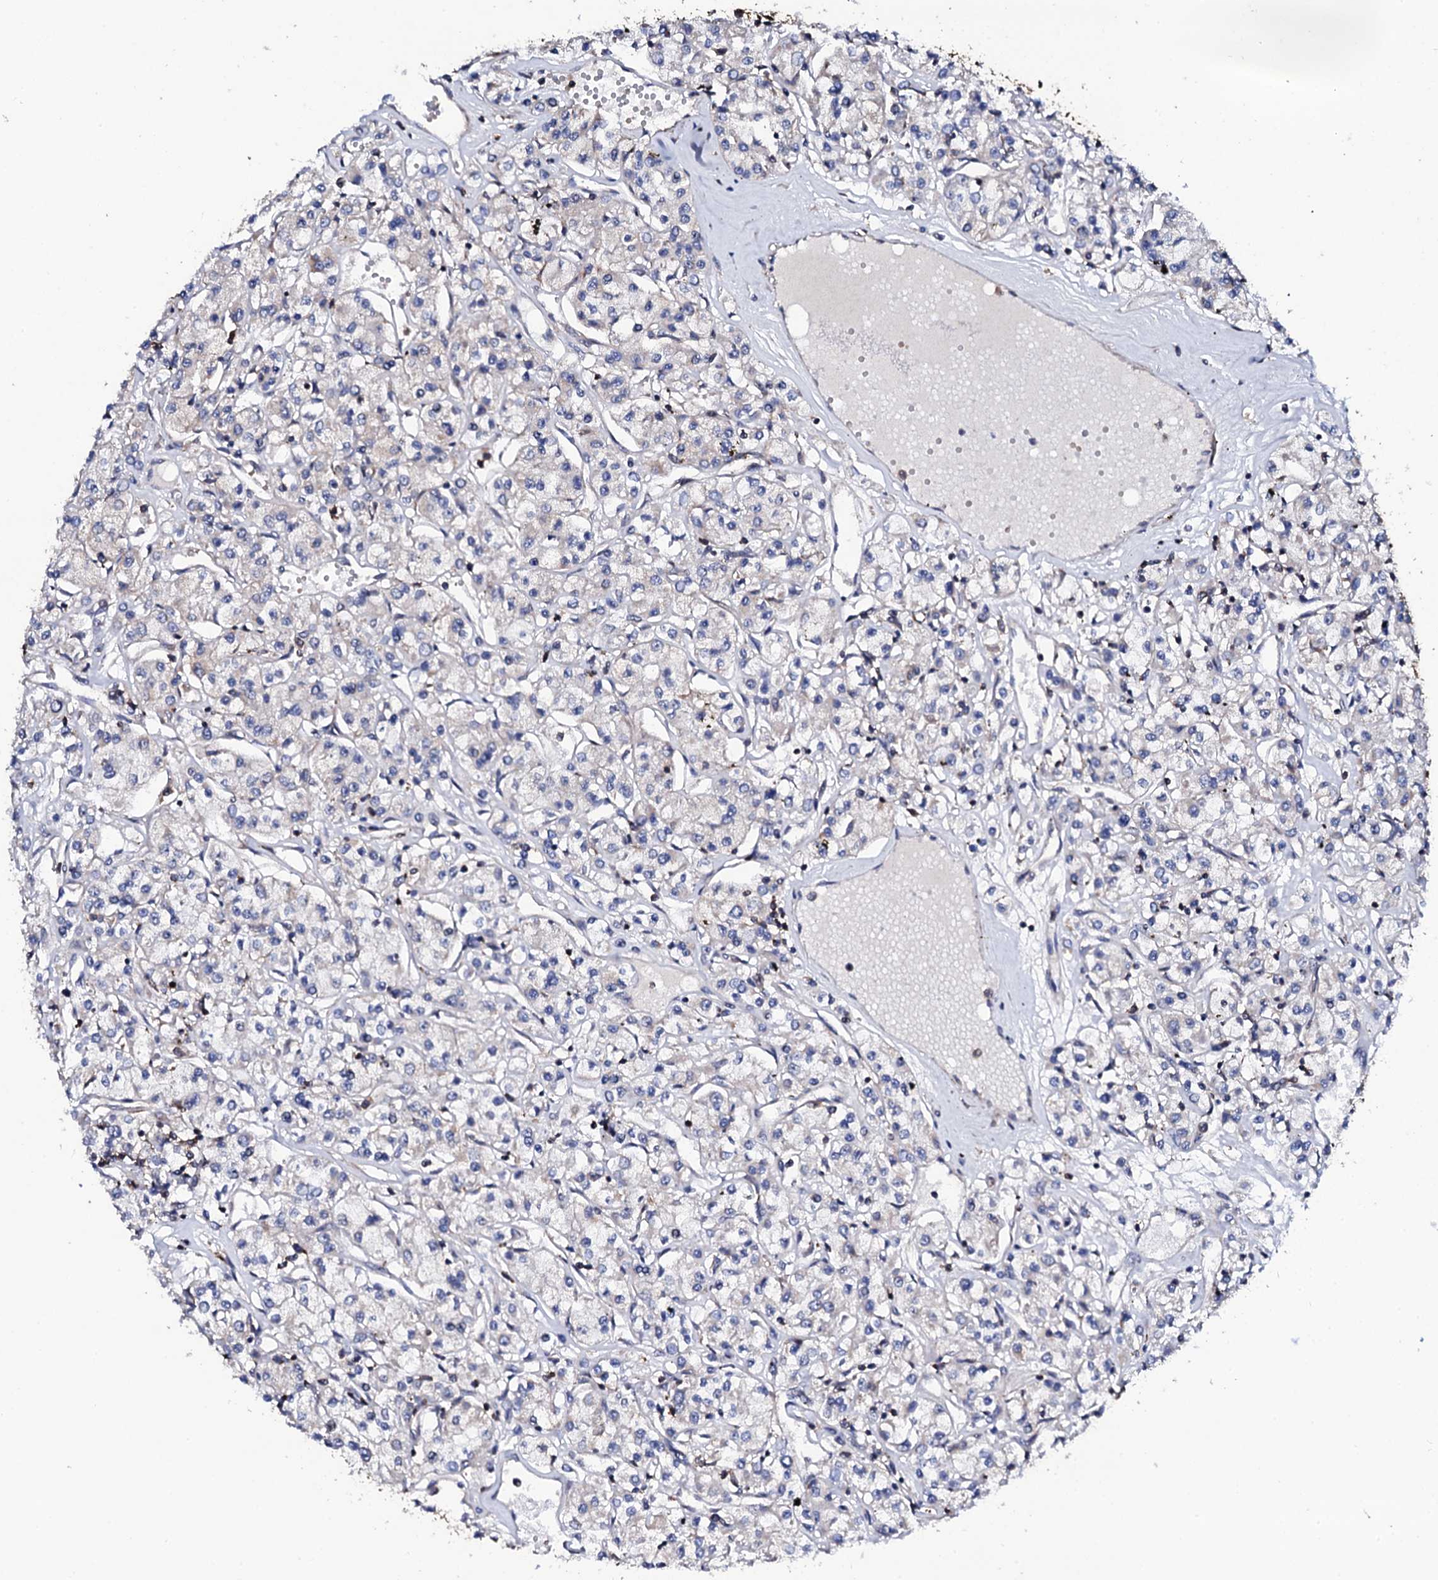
{"staining": {"intensity": "negative", "quantity": "none", "location": "none"}, "tissue": "renal cancer", "cell_type": "Tumor cells", "image_type": "cancer", "snomed": [{"axis": "morphology", "description": "Adenocarcinoma, NOS"}, {"axis": "topography", "description": "Kidney"}], "caption": "This image is of adenocarcinoma (renal) stained with immunohistochemistry to label a protein in brown with the nuclei are counter-stained blue. There is no expression in tumor cells.", "gene": "COG4", "patient": {"sex": "female", "age": 59}}